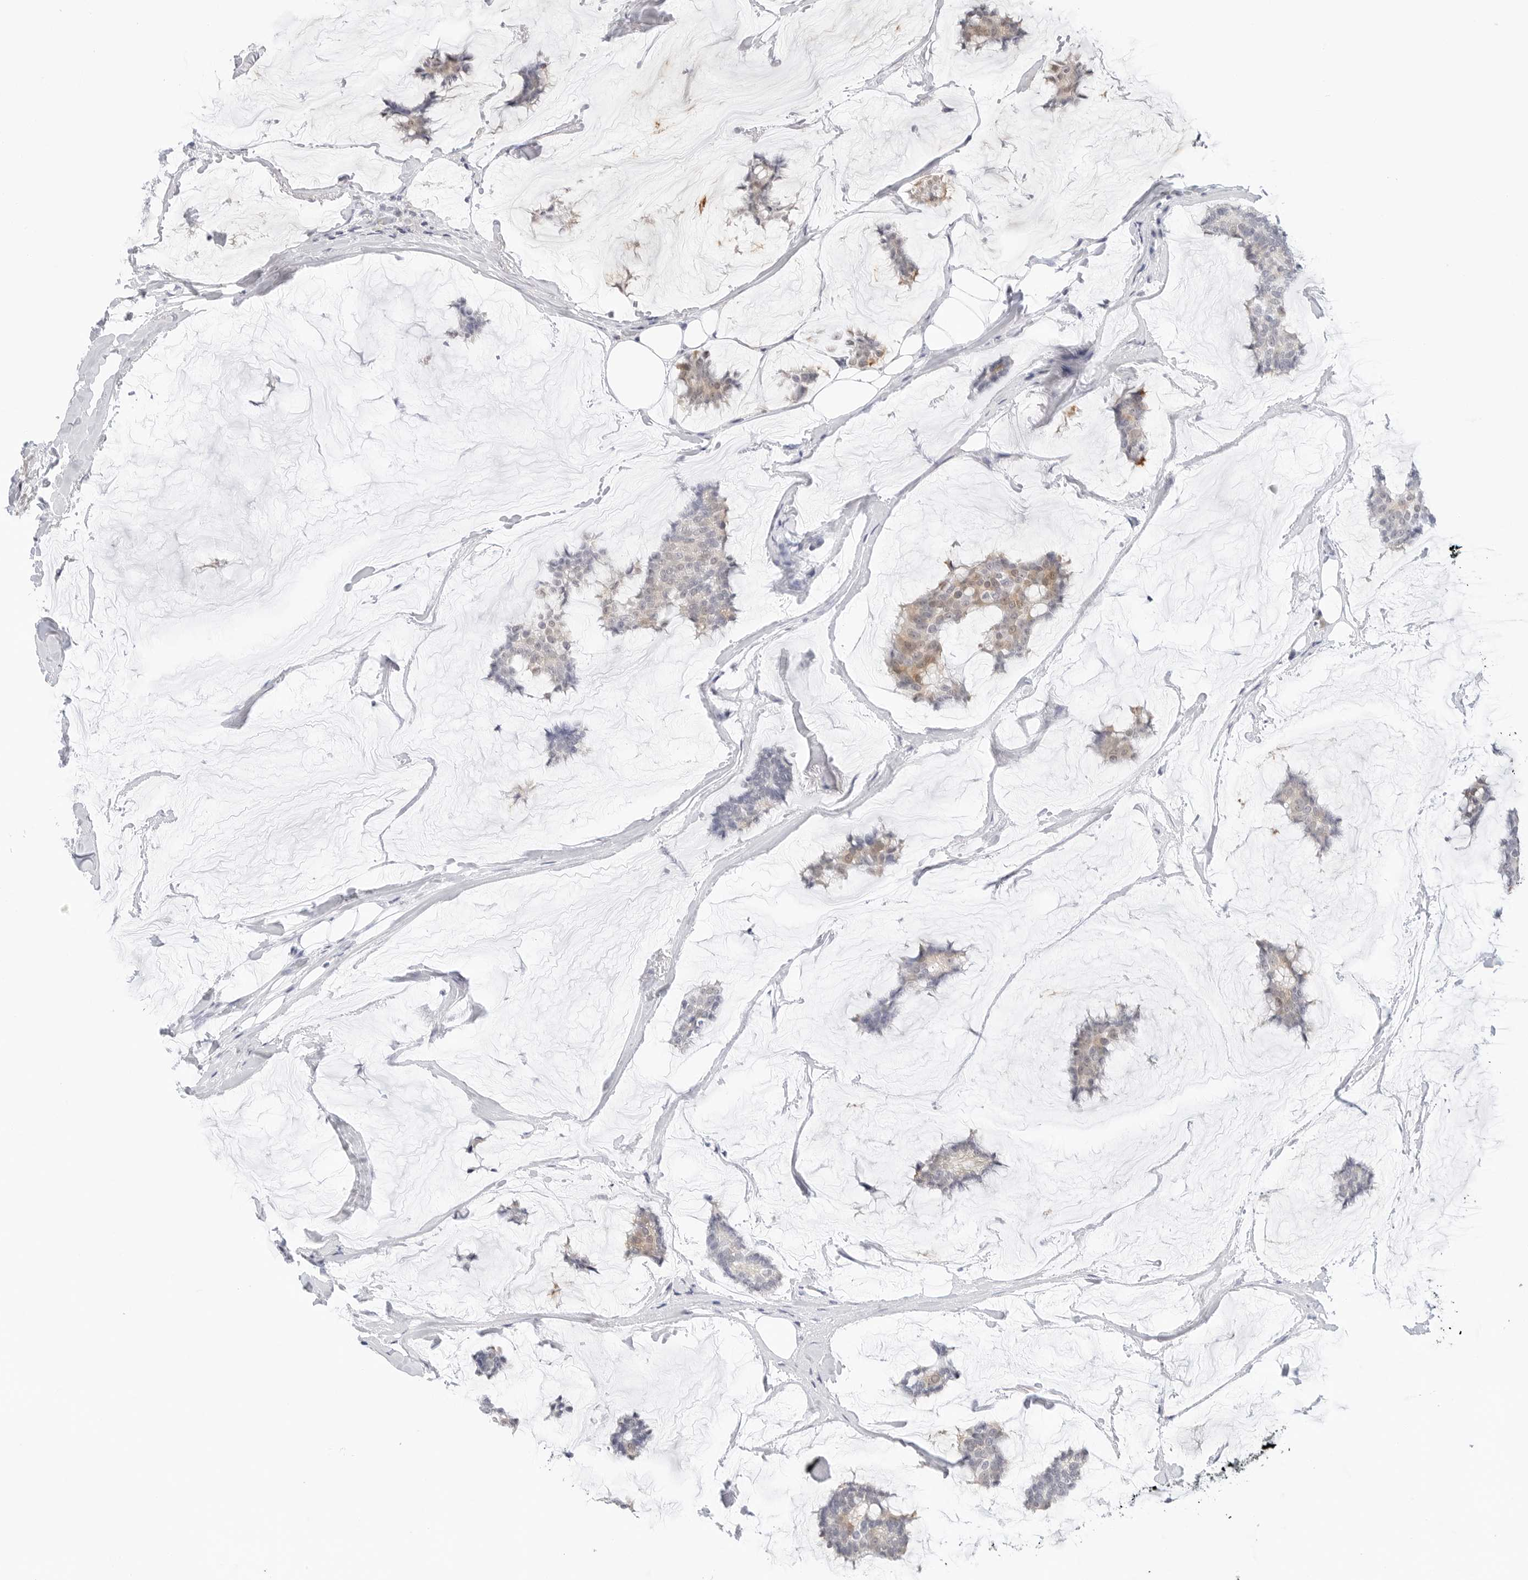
{"staining": {"intensity": "weak", "quantity": "25%-75%", "location": "cytoplasmic/membranous"}, "tissue": "breast cancer", "cell_type": "Tumor cells", "image_type": "cancer", "snomed": [{"axis": "morphology", "description": "Duct carcinoma"}, {"axis": "topography", "description": "Breast"}], "caption": "Immunohistochemical staining of human breast cancer demonstrates low levels of weak cytoplasmic/membranous protein expression in about 25%-75% of tumor cells.", "gene": "SLC9A3R1", "patient": {"sex": "female", "age": 93}}